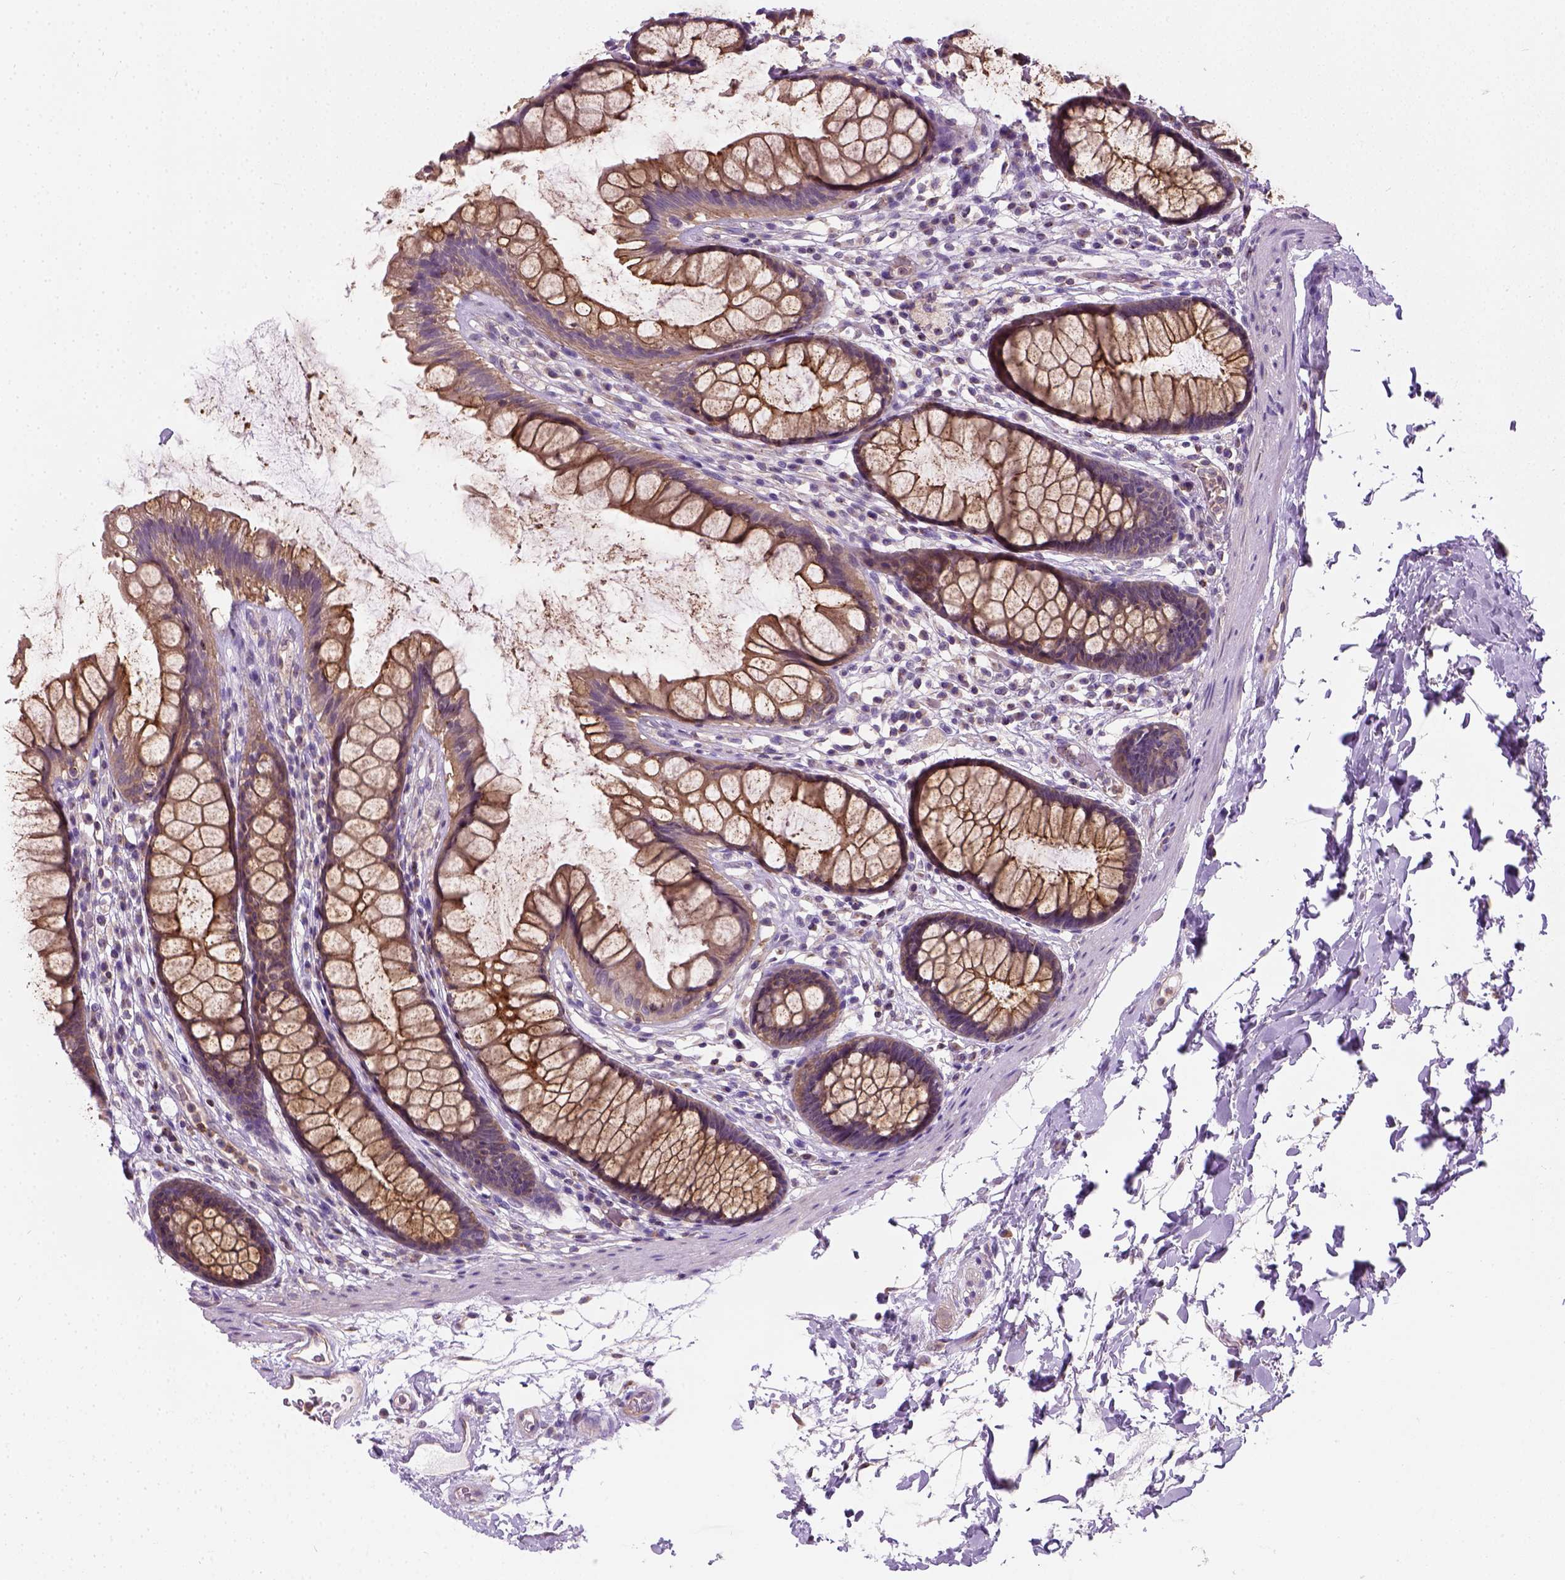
{"staining": {"intensity": "strong", "quantity": "25%-75%", "location": "cytoplasmic/membranous"}, "tissue": "rectum", "cell_type": "Glandular cells", "image_type": "normal", "snomed": [{"axis": "morphology", "description": "Normal tissue, NOS"}, {"axis": "topography", "description": "Rectum"}], "caption": "This is a photomicrograph of IHC staining of normal rectum, which shows strong positivity in the cytoplasmic/membranous of glandular cells.", "gene": "CRACR2A", "patient": {"sex": "male", "age": 72}}